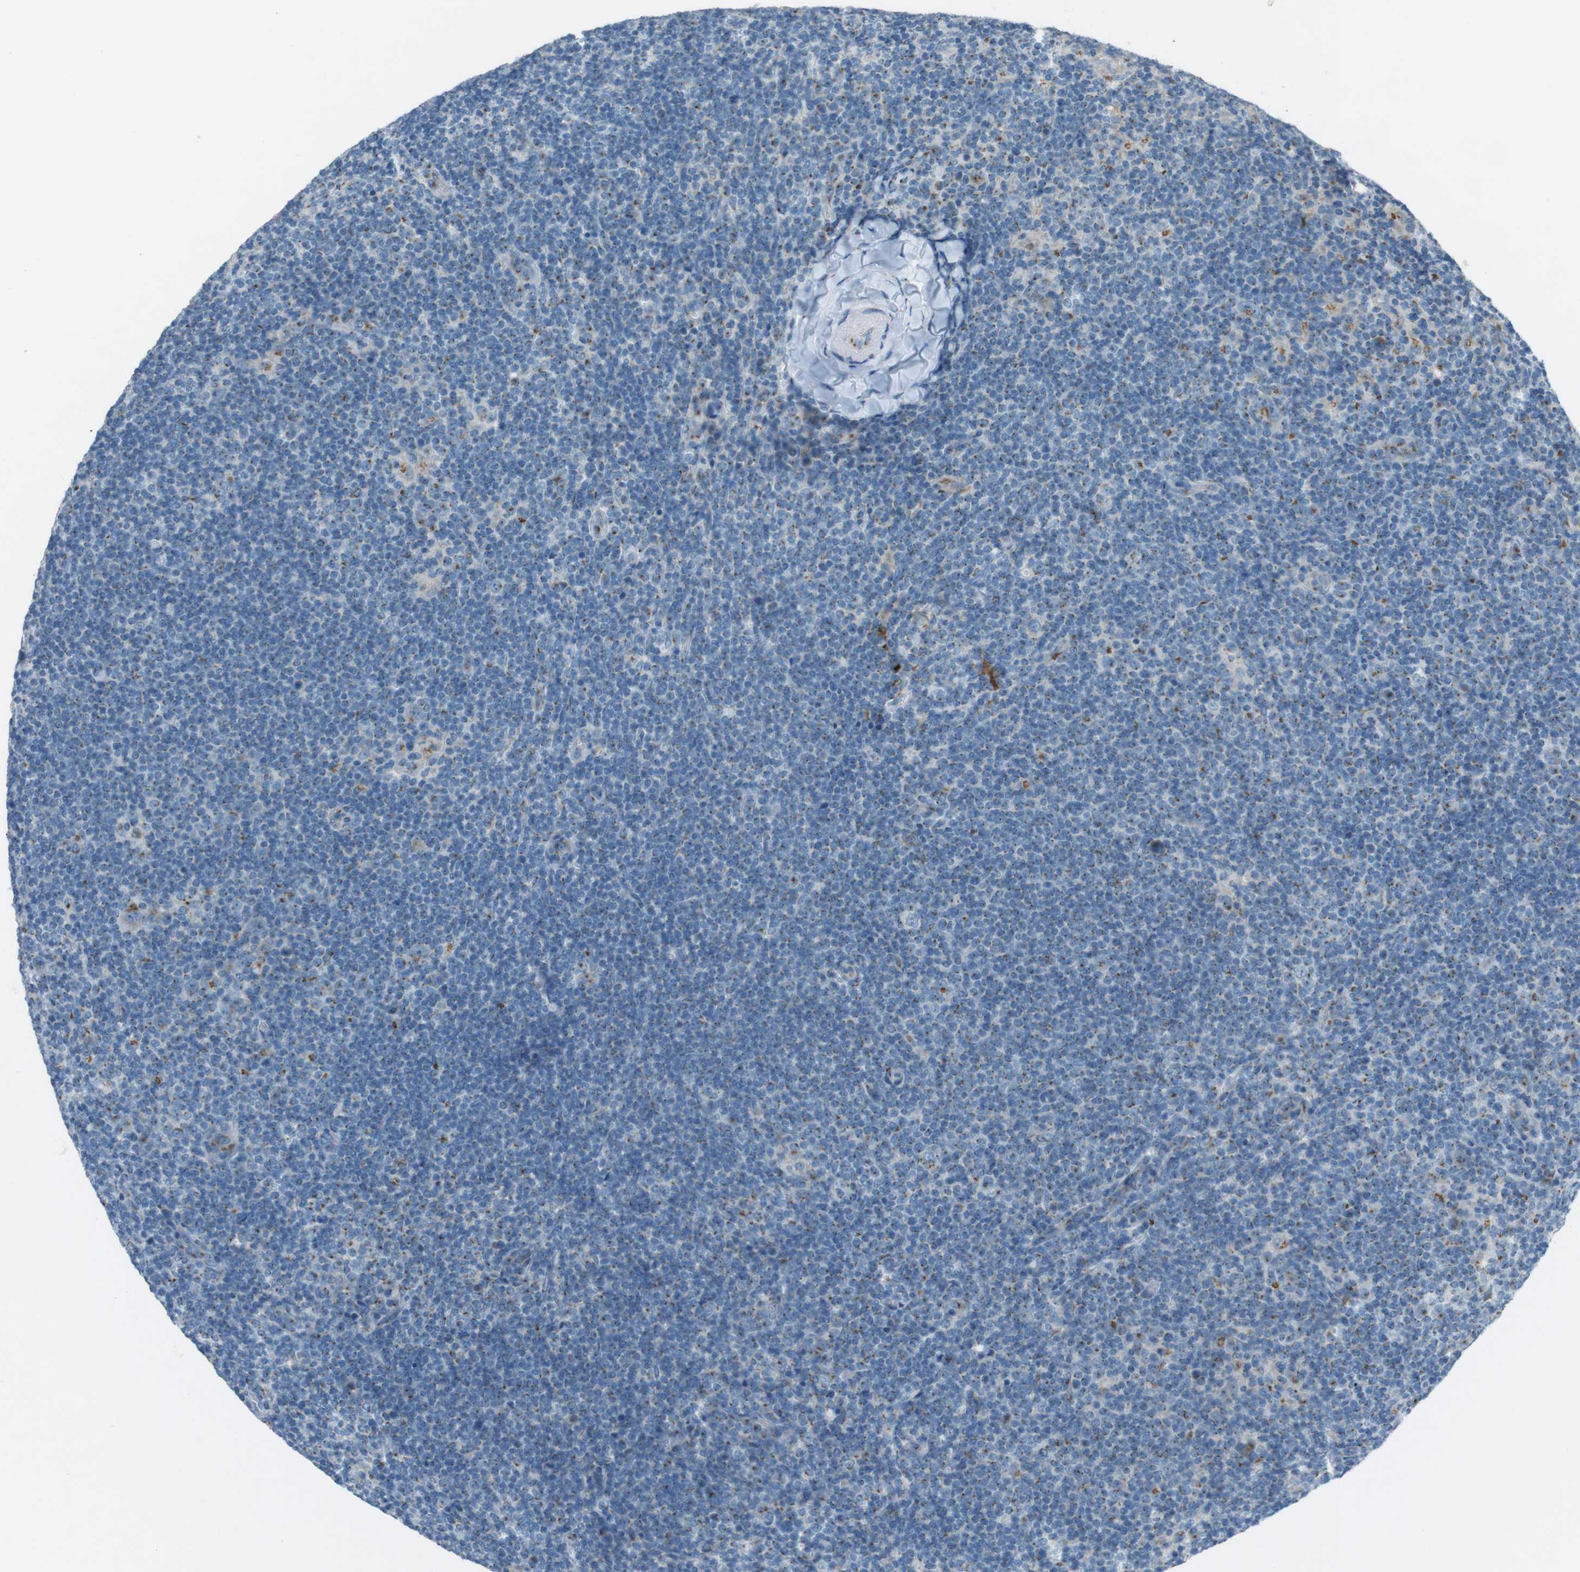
{"staining": {"intensity": "negative", "quantity": "none", "location": "none"}, "tissue": "lymphoma", "cell_type": "Tumor cells", "image_type": "cancer", "snomed": [{"axis": "morphology", "description": "Hodgkin's disease, NOS"}, {"axis": "topography", "description": "Lymph node"}], "caption": "Immunohistochemical staining of human lymphoma displays no significant expression in tumor cells.", "gene": "TXNDC15", "patient": {"sex": "female", "age": 57}}